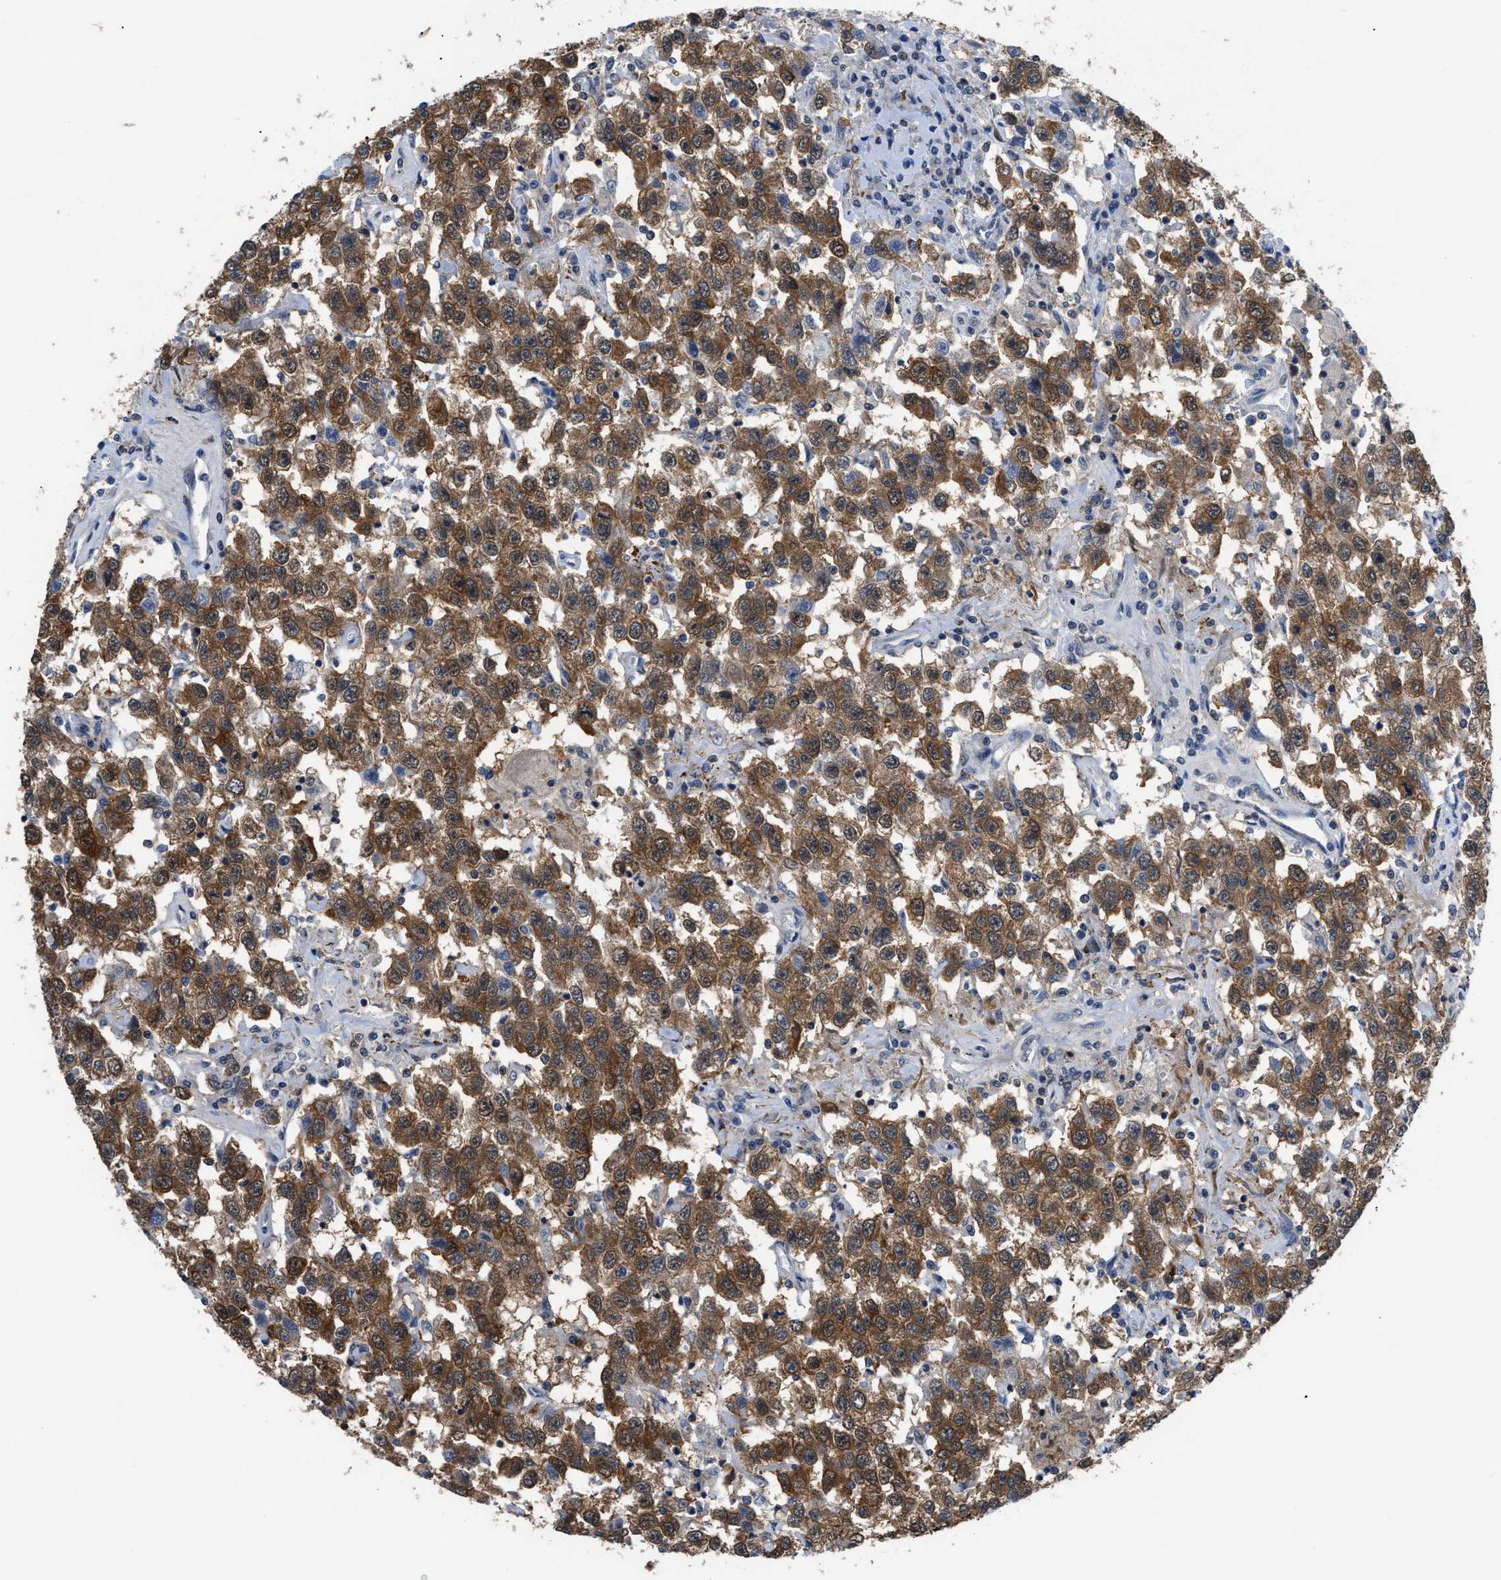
{"staining": {"intensity": "moderate", "quantity": ">75%", "location": "cytoplasmic/membranous"}, "tissue": "testis cancer", "cell_type": "Tumor cells", "image_type": "cancer", "snomed": [{"axis": "morphology", "description": "Seminoma, NOS"}, {"axis": "topography", "description": "Testis"}], "caption": "Immunohistochemical staining of testis cancer exhibits medium levels of moderate cytoplasmic/membranous expression in approximately >75% of tumor cells.", "gene": "TMEM45B", "patient": {"sex": "male", "age": 41}}